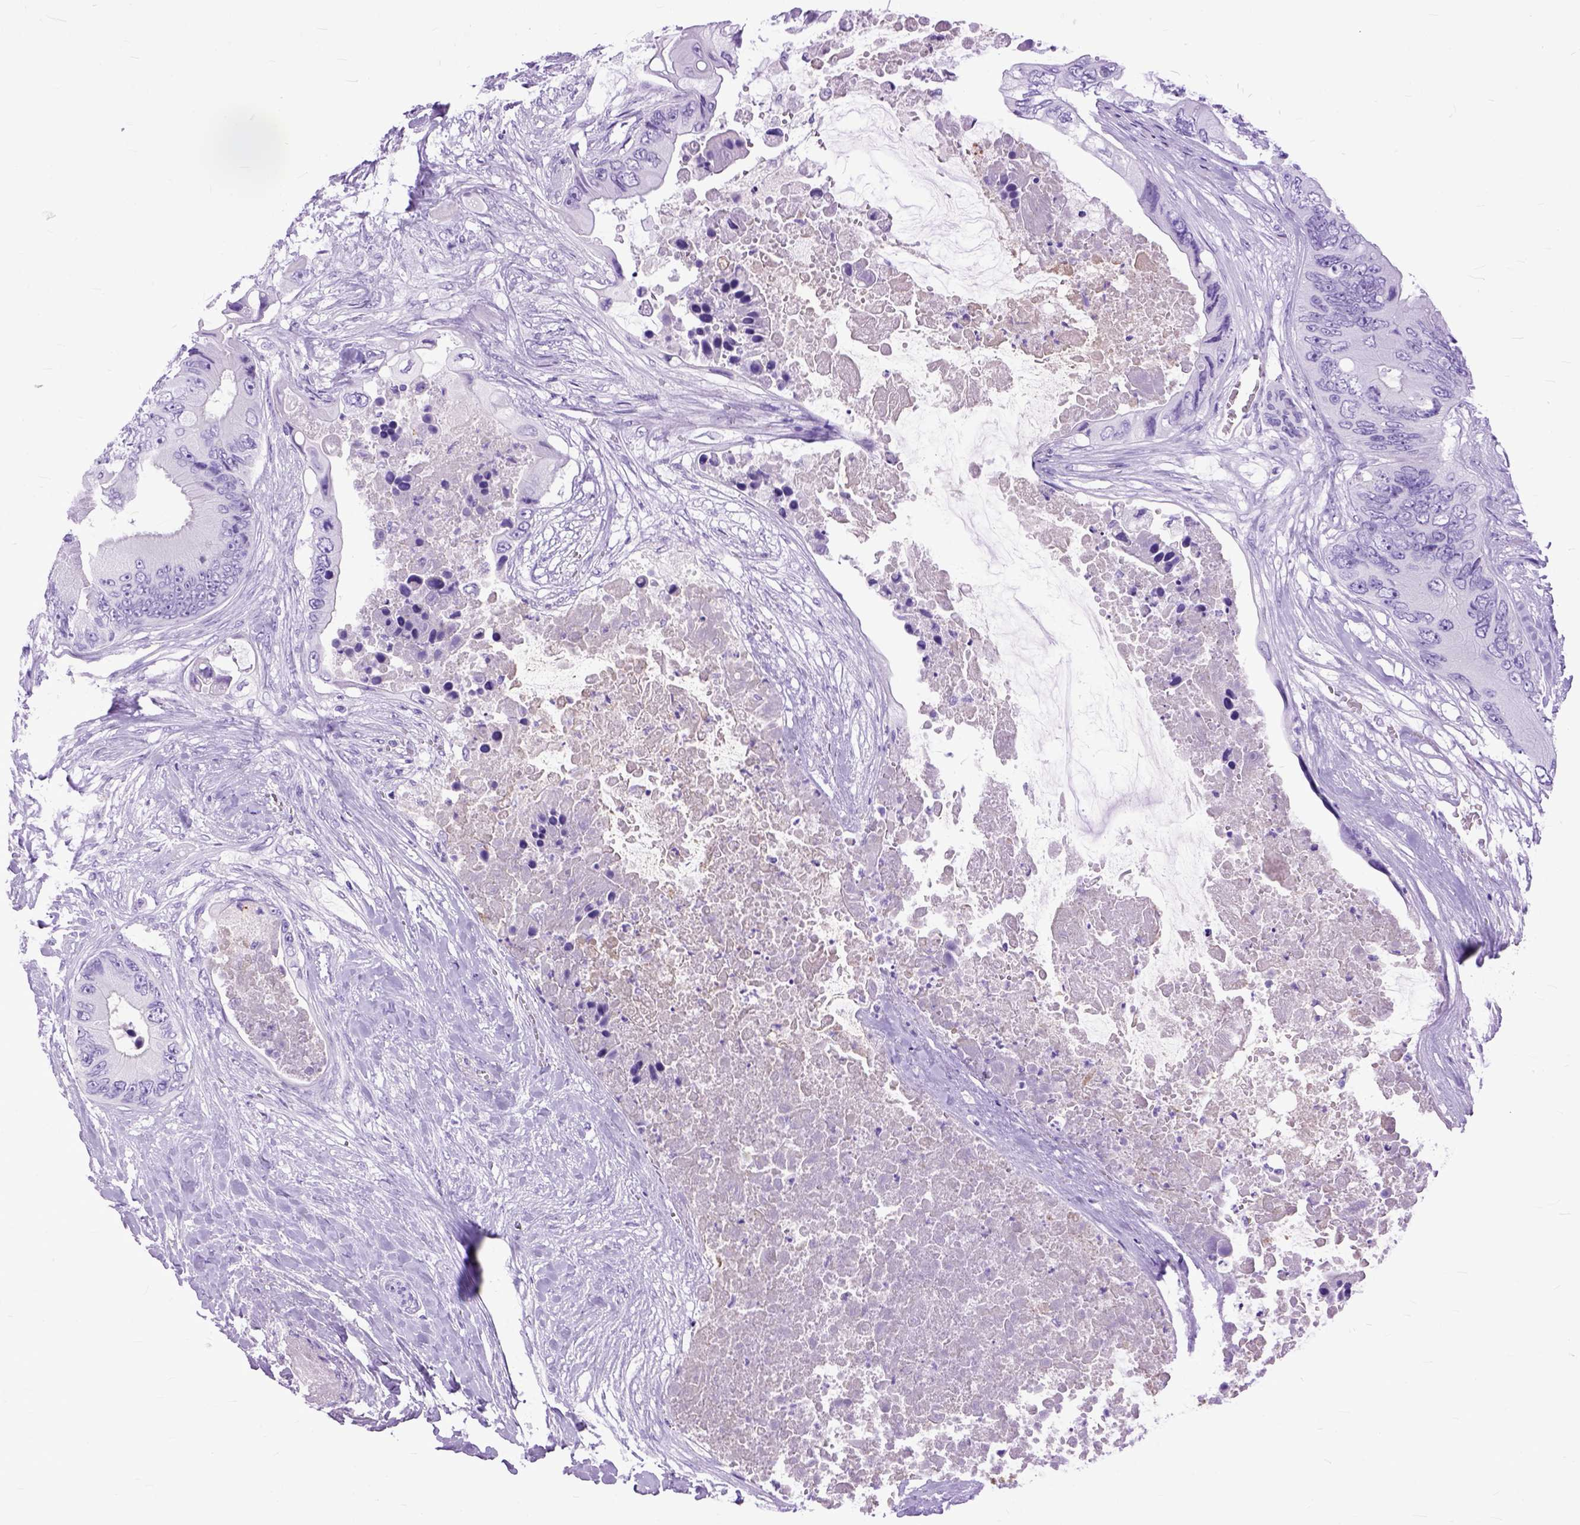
{"staining": {"intensity": "negative", "quantity": "none", "location": "none"}, "tissue": "colorectal cancer", "cell_type": "Tumor cells", "image_type": "cancer", "snomed": [{"axis": "morphology", "description": "Adenocarcinoma, NOS"}, {"axis": "topography", "description": "Rectum"}], "caption": "A photomicrograph of colorectal cancer (adenocarcinoma) stained for a protein displays no brown staining in tumor cells.", "gene": "GNGT1", "patient": {"sex": "male", "age": 63}}